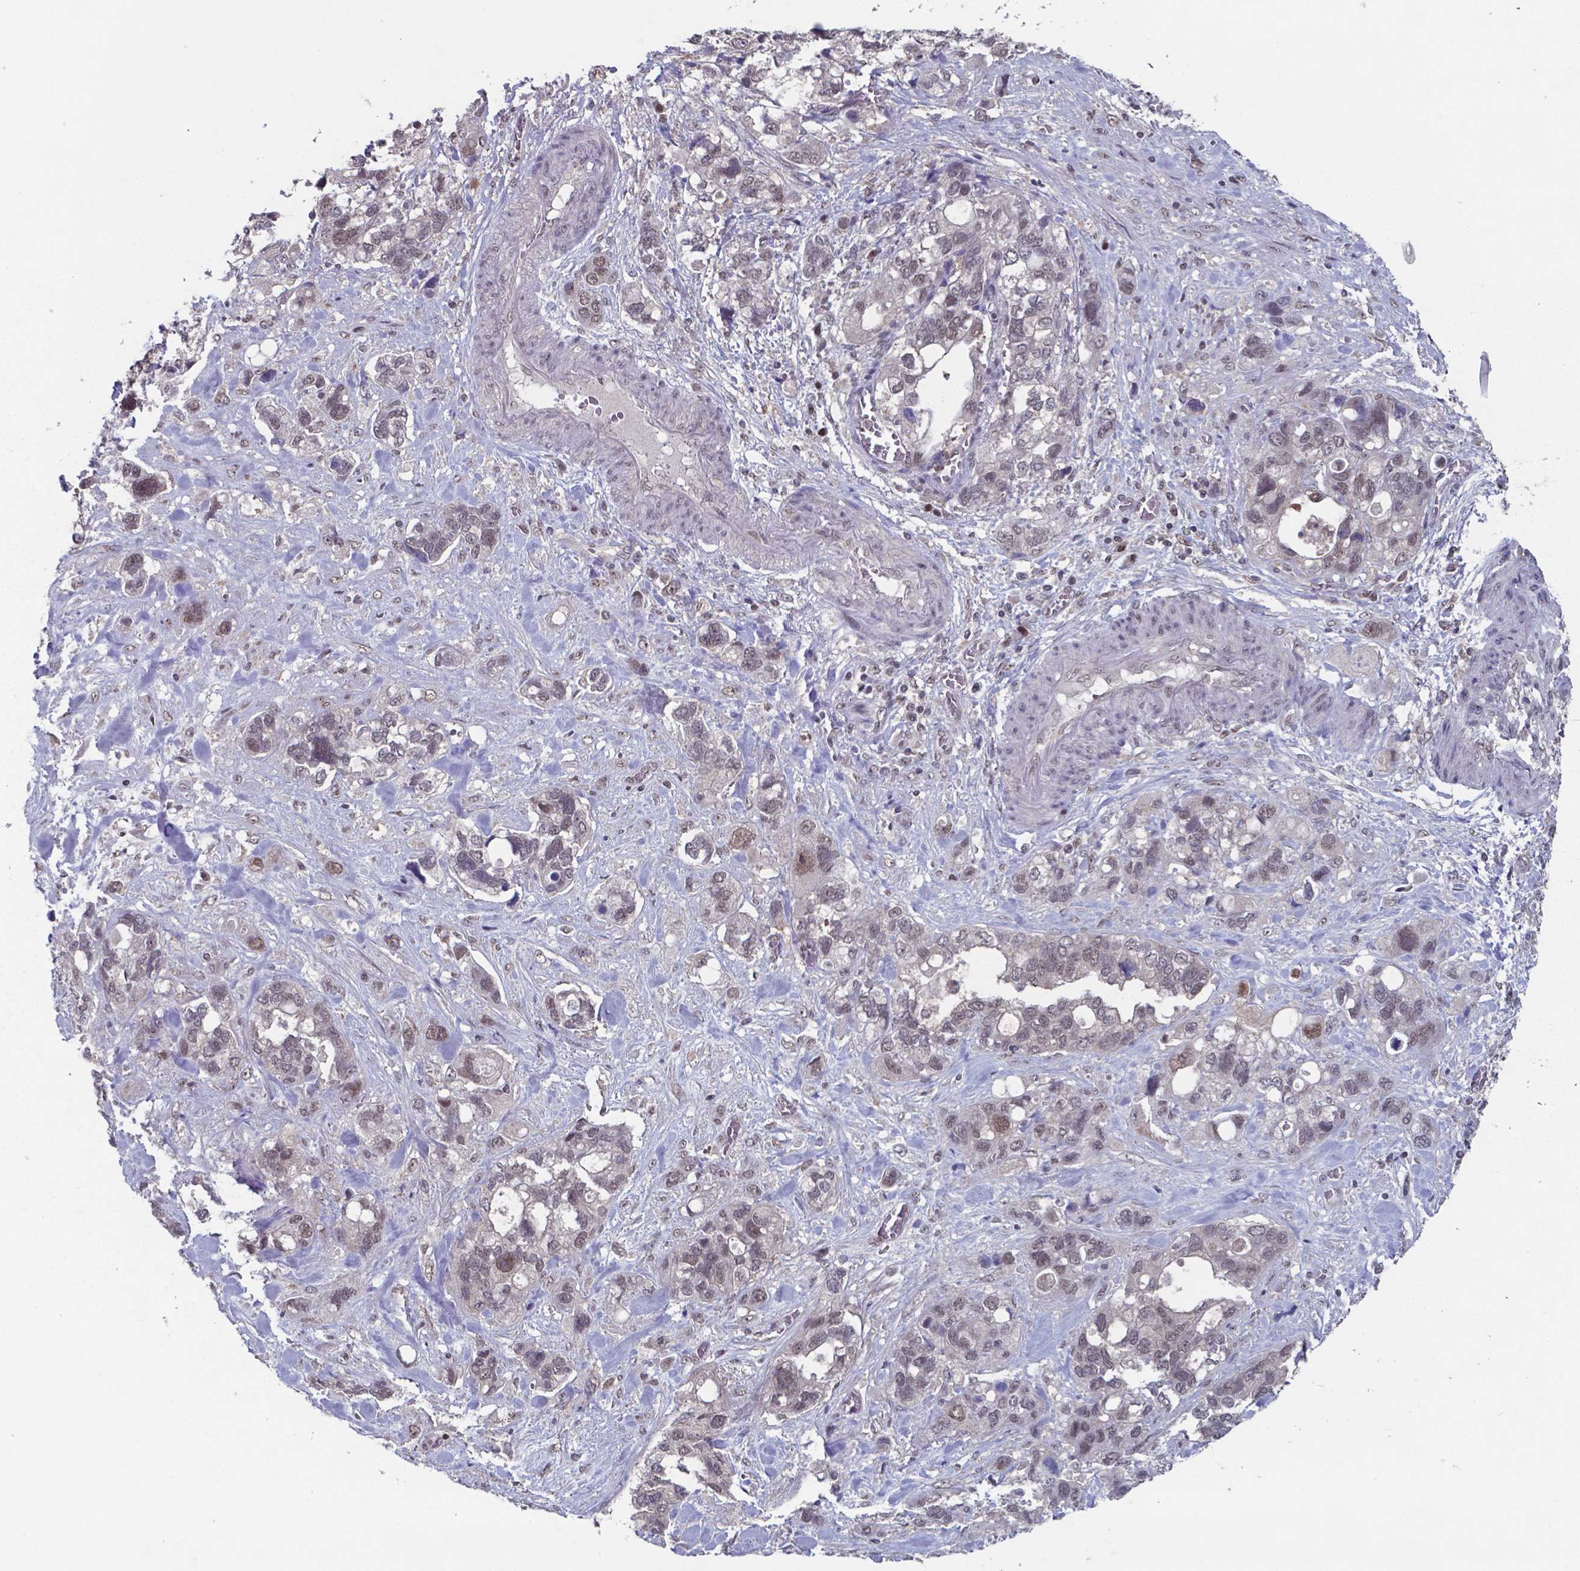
{"staining": {"intensity": "weak", "quantity": "25%-75%", "location": "nuclear"}, "tissue": "stomach cancer", "cell_type": "Tumor cells", "image_type": "cancer", "snomed": [{"axis": "morphology", "description": "Adenocarcinoma, NOS"}, {"axis": "topography", "description": "Stomach, upper"}], "caption": "Stomach cancer was stained to show a protein in brown. There is low levels of weak nuclear expression in about 25%-75% of tumor cells. (Brightfield microscopy of DAB IHC at high magnification).", "gene": "UBA1", "patient": {"sex": "female", "age": 81}}